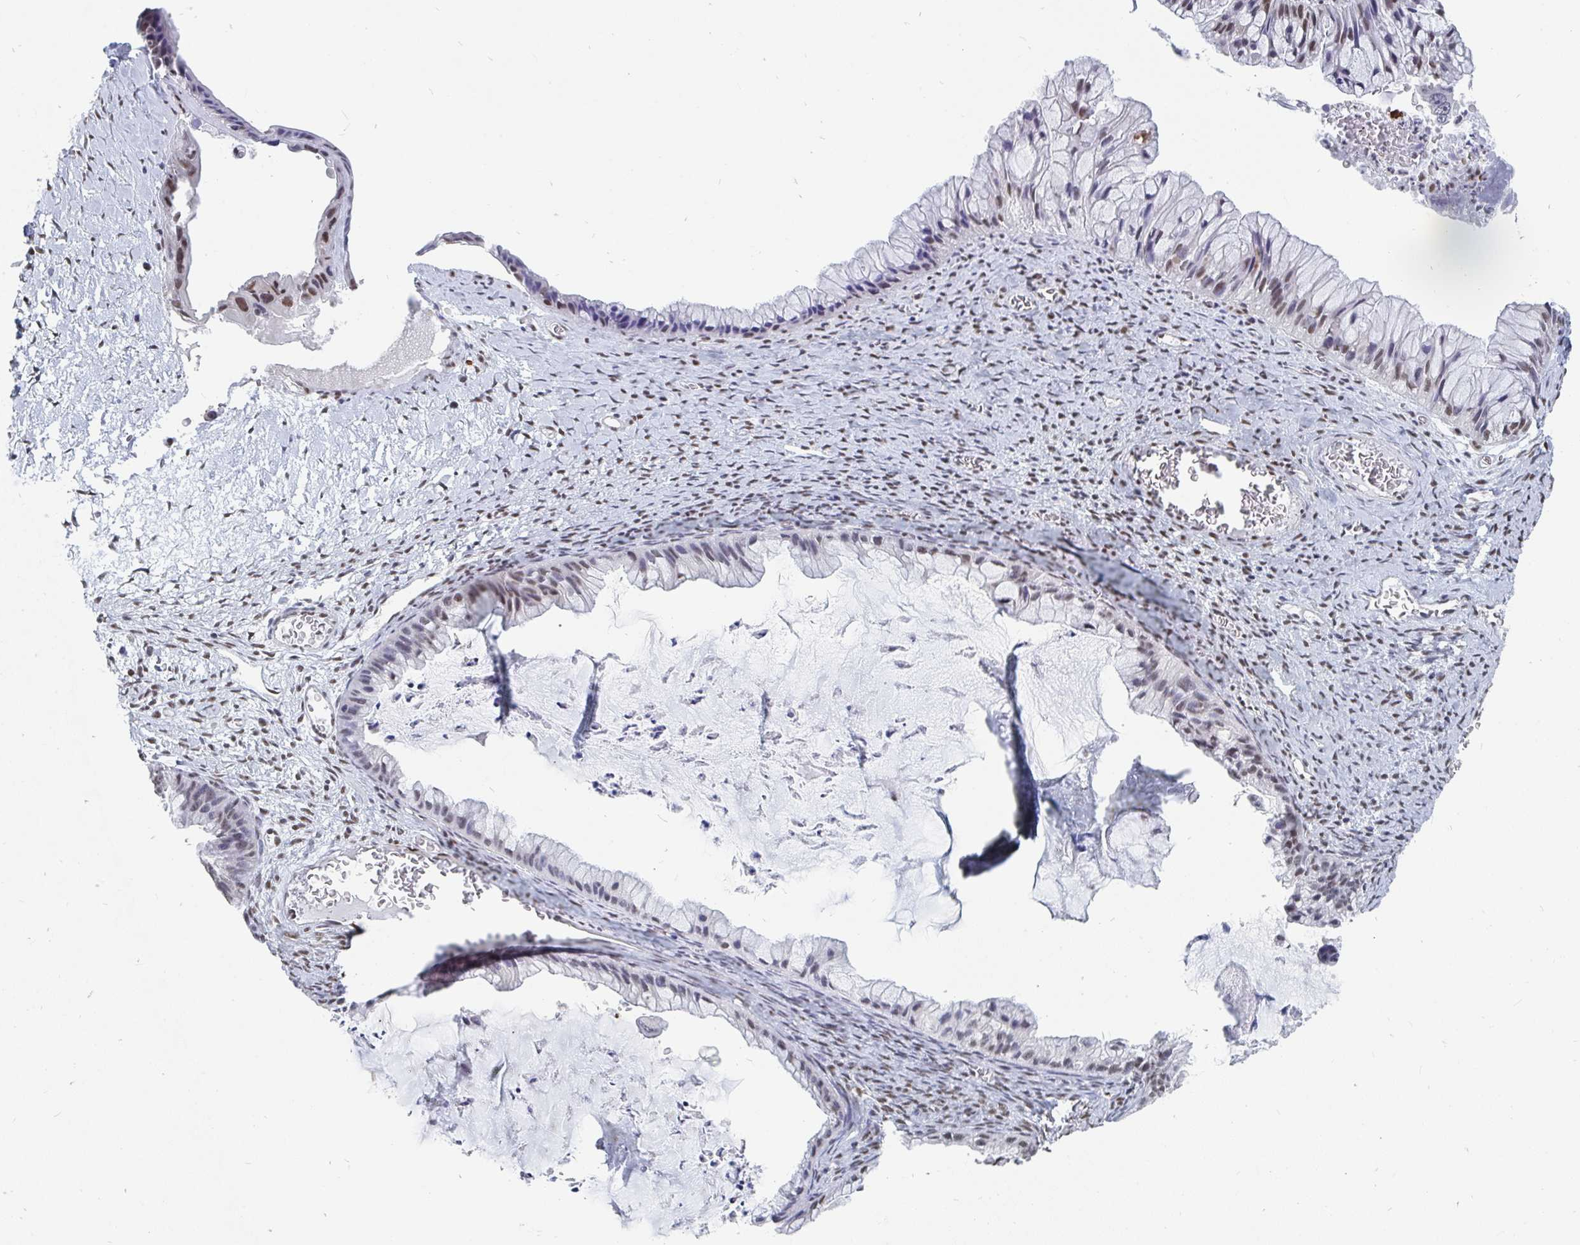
{"staining": {"intensity": "moderate", "quantity": "<25%", "location": "nuclear"}, "tissue": "ovarian cancer", "cell_type": "Tumor cells", "image_type": "cancer", "snomed": [{"axis": "morphology", "description": "Cystadenocarcinoma, mucinous, NOS"}, {"axis": "topography", "description": "Ovary"}], "caption": "DAB (3,3'-diaminobenzidine) immunohistochemical staining of mucinous cystadenocarcinoma (ovarian) reveals moderate nuclear protein expression in approximately <25% of tumor cells.", "gene": "TRIP12", "patient": {"sex": "female", "age": 72}}